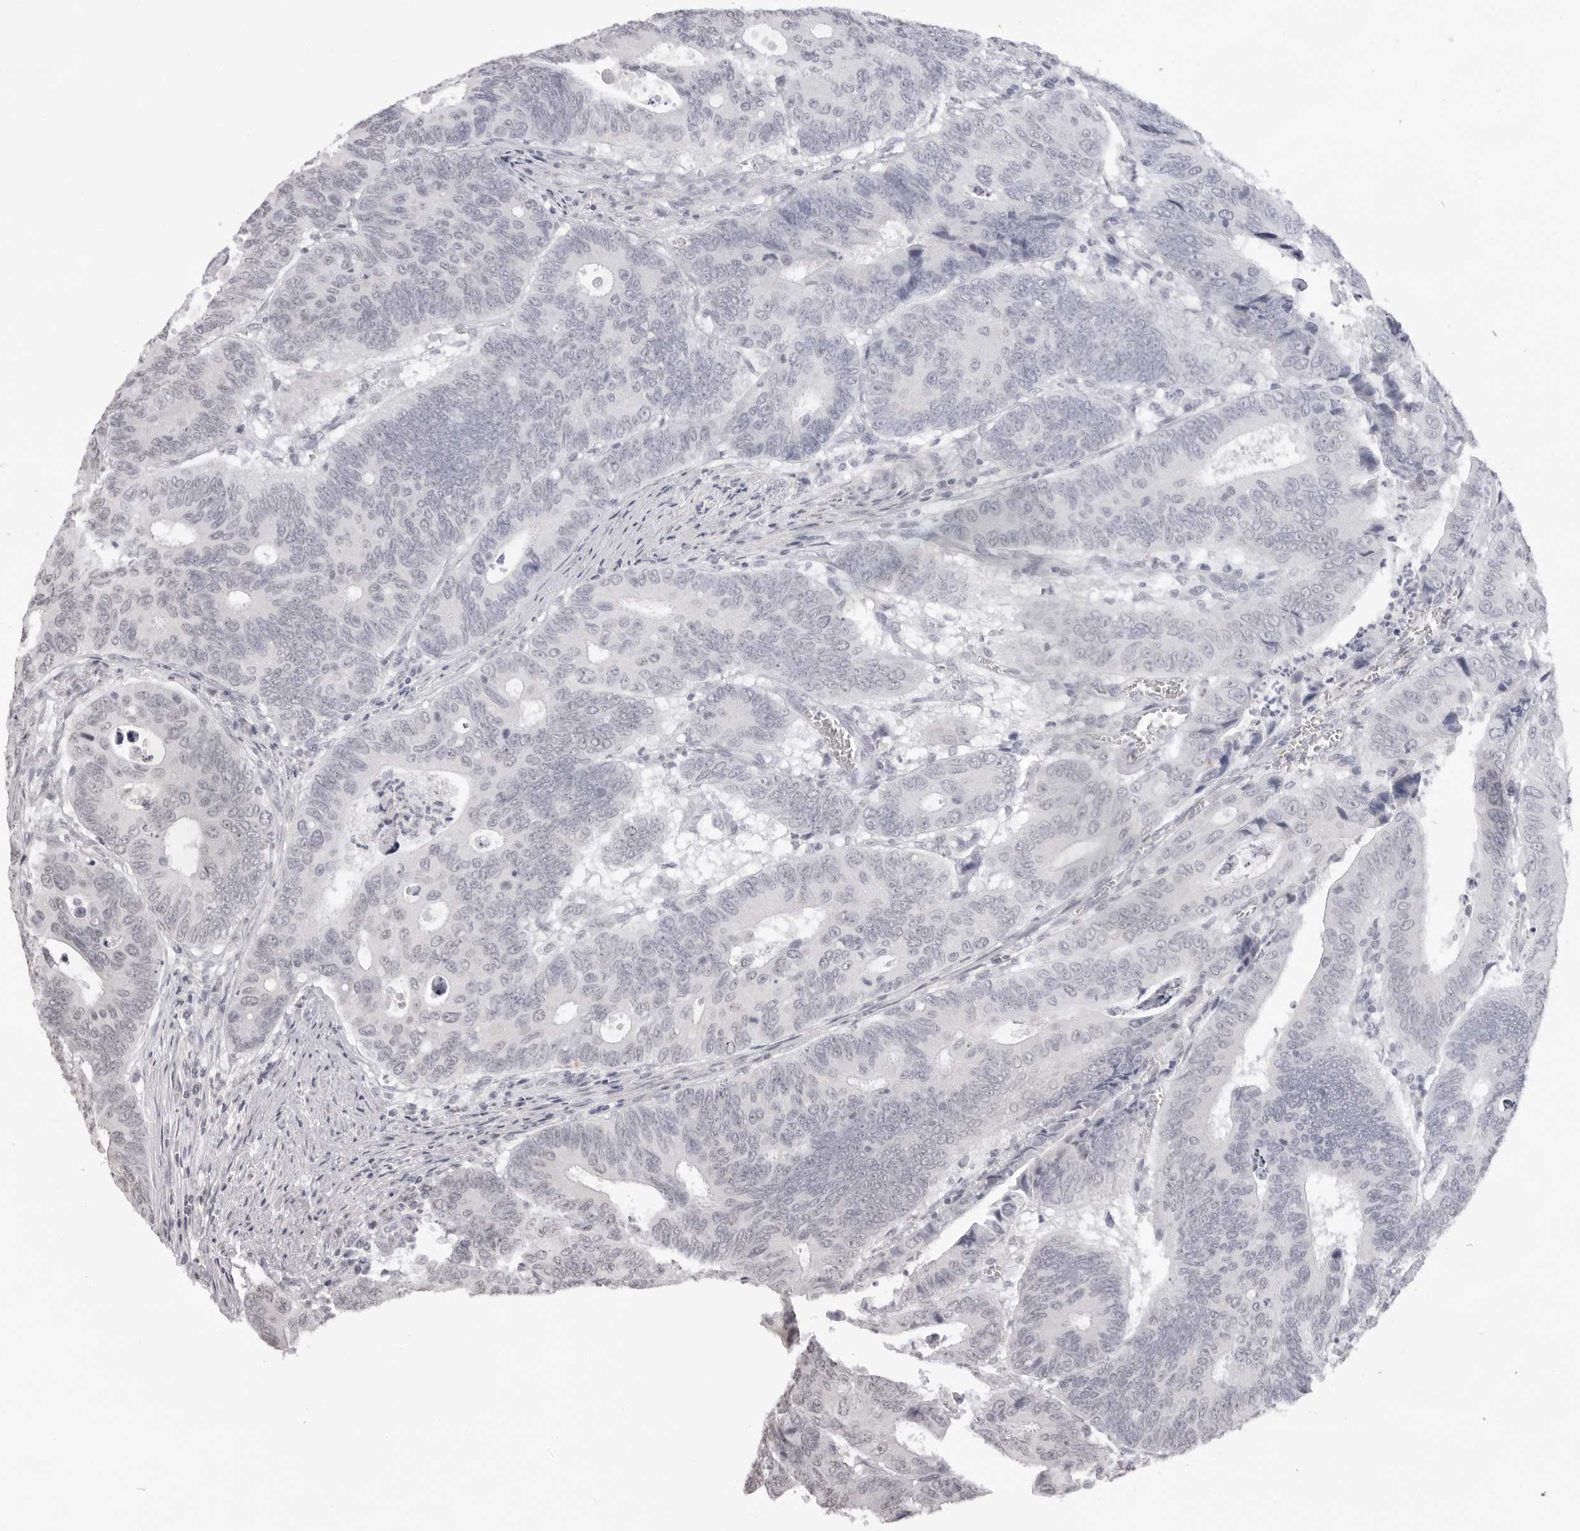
{"staining": {"intensity": "negative", "quantity": "none", "location": "none"}, "tissue": "colorectal cancer", "cell_type": "Tumor cells", "image_type": "cancer", "snomed": [{"axis": "morphology", "description": "Adenocarcinoma, NOS"}, {"axis": "topography", "description": "Colon"}], "caption": "DAB immunohistochemical staining of colorectal cancer (adenocarcinoma) displays no significant expression in tumor cells.", "gene": "NTM", "patient": {"sex": "male", "age": 72}}